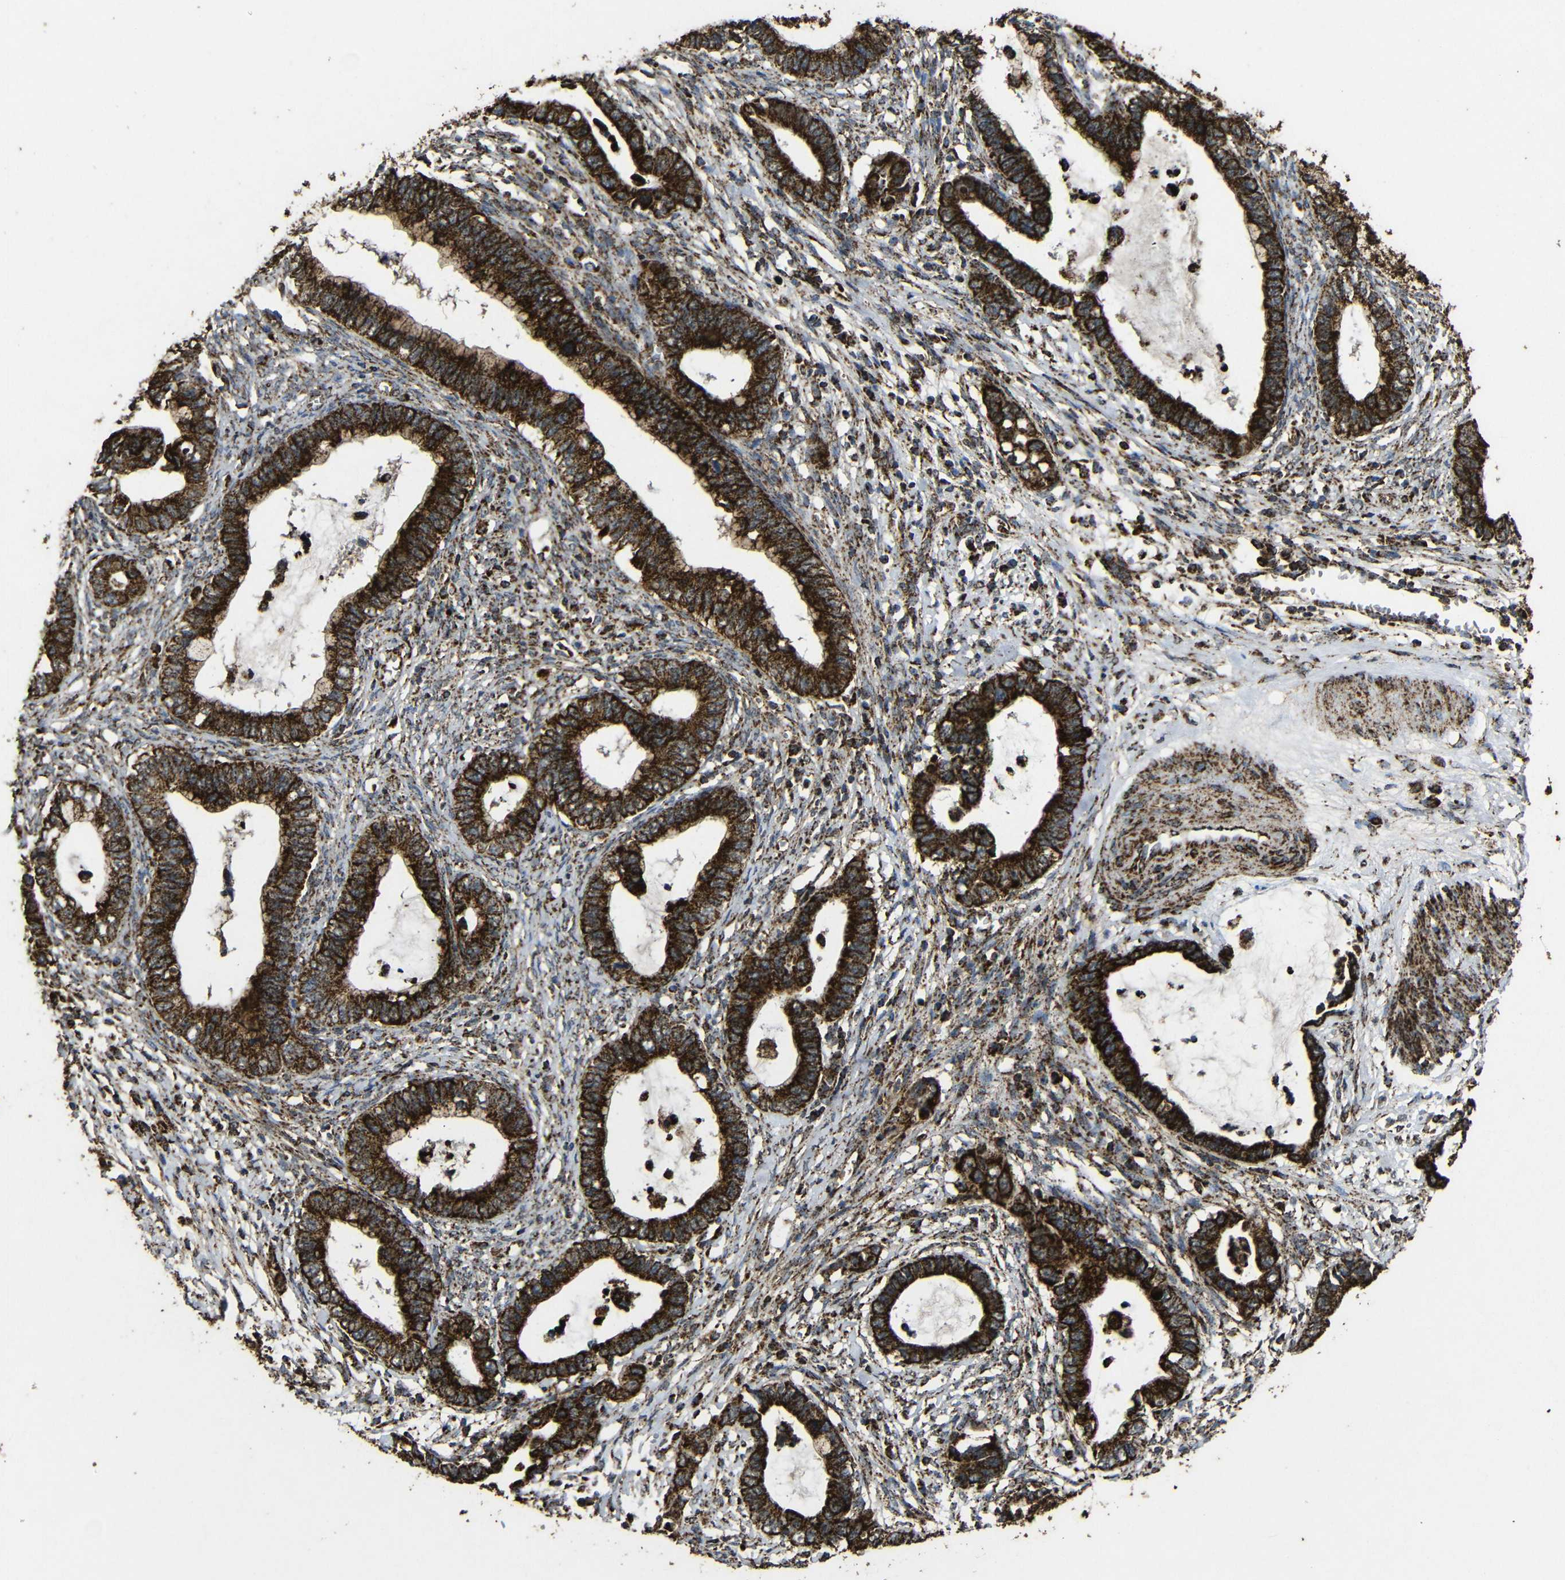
{"staining": {"intensity": "strong", "quantity": ">75%", "location": "cytoplasmic/membranous"}, "tissue": "cervical cancer", "cell_type": "Tumor cells", "image_type": "cancer", "snomed": [{"axis": "morphology", "description": "Adenocarcinoma, NOS"}, {"axis": "topography", "description": "Cervix"}], "caption": "Immunohistochemical staining of human adenocarcinoma (cervical) shows high levels of strong cytoplasmic/membranous protein expression in about >75% of tumor cells.", "gene": "ATP5F1A", "patient": {"sex": "female", "age": 44}}